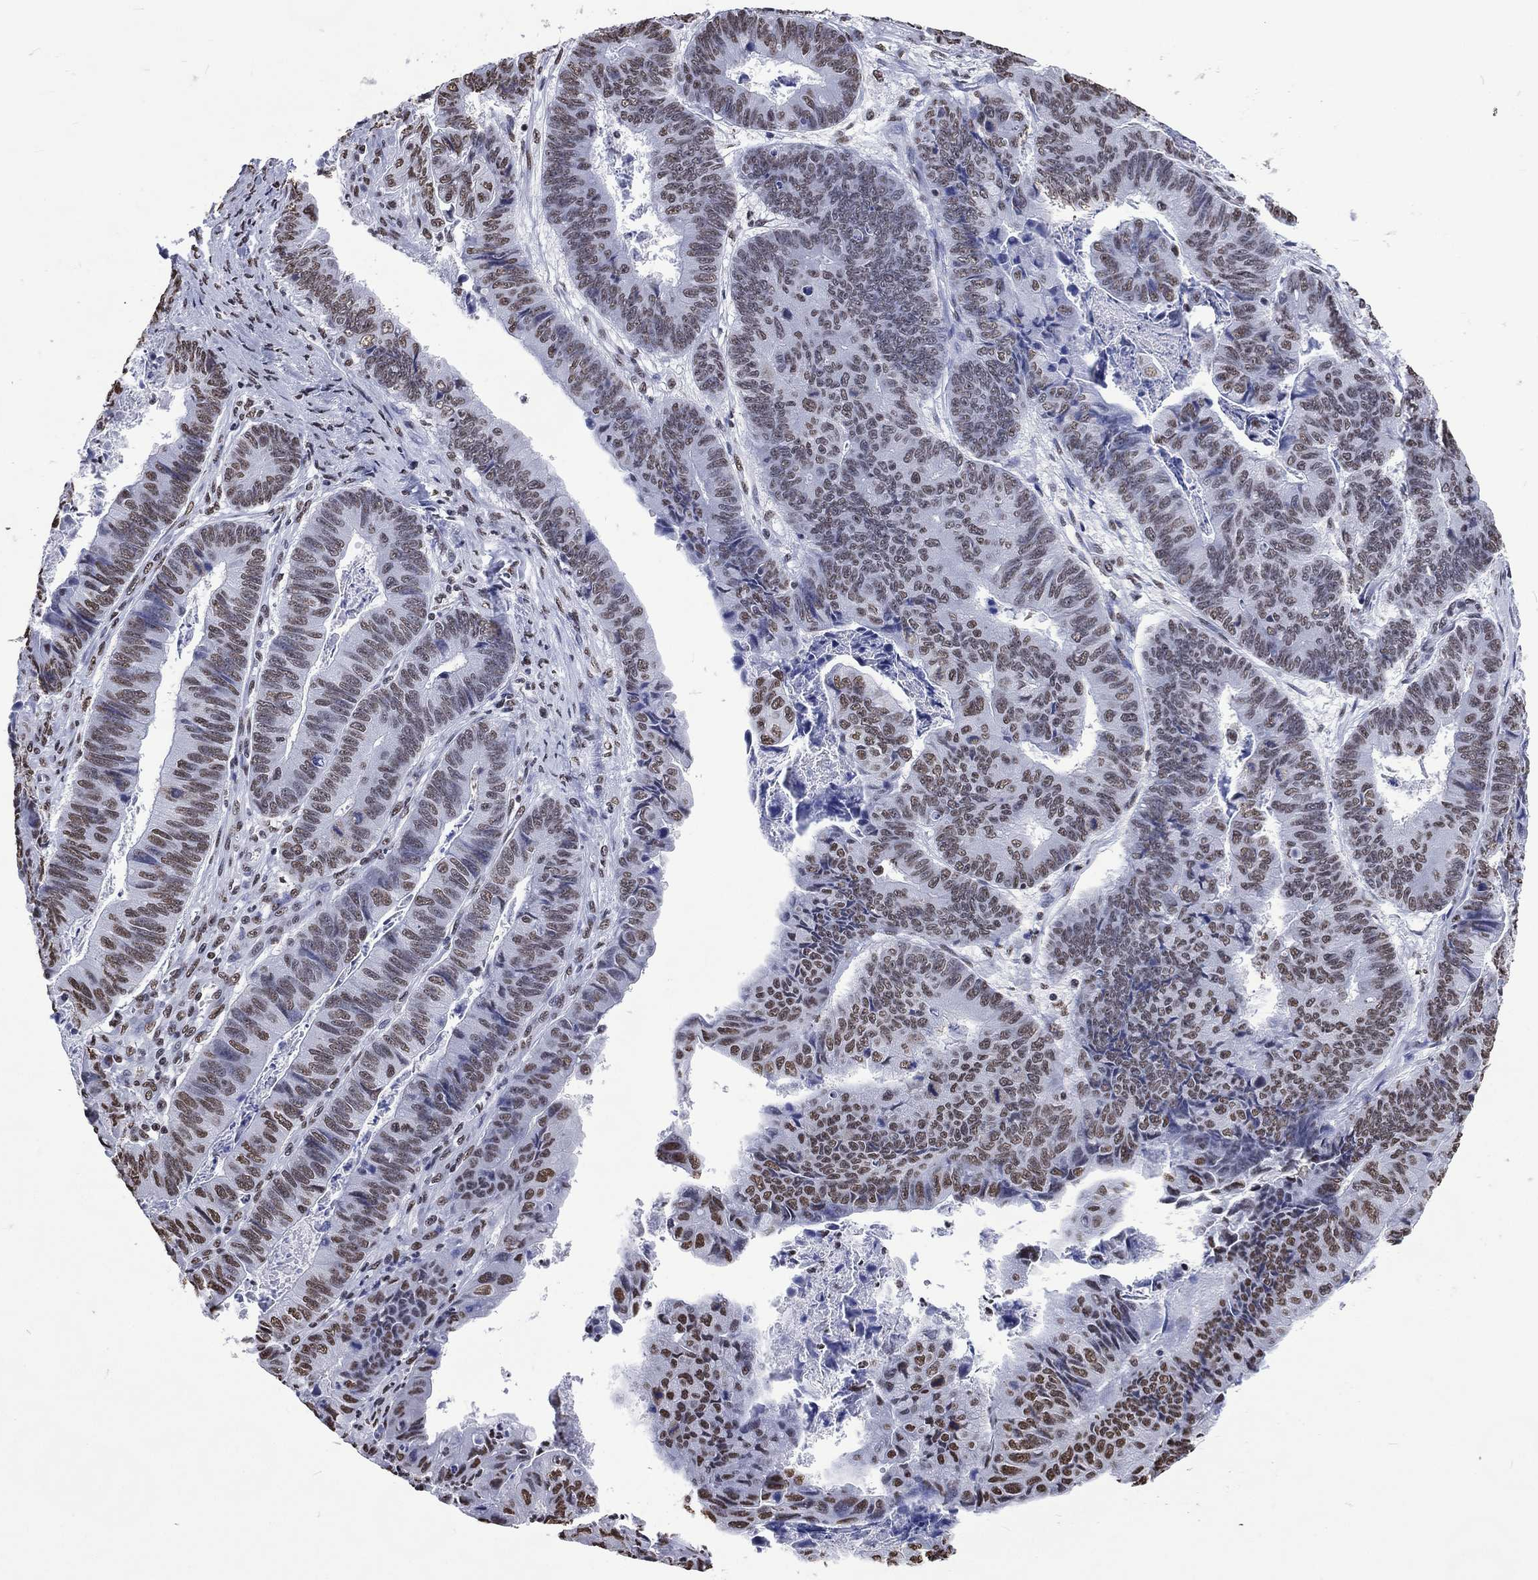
{"staining": {"intensity": "moderate", "quantity": ">75%", "location": "nuclear"}, "tissue": "stomach cancer", "cell_type": "Tumor cells", "image_type": "cancer", "snomed": [{"axis": "morphology", "description": "Adenocarcinoma, NOS"}, {"axis": "topography", "description": "Stomach, lower"}], "caption": "Stomach cancer (adenocarcinoma) tissue exhibits moderate nuclear staining in about >75% of tumor cells, visualized by immunohistochemistry.", "gene": "RETREG2", "patient": {"sex": "male", "age": 77}}